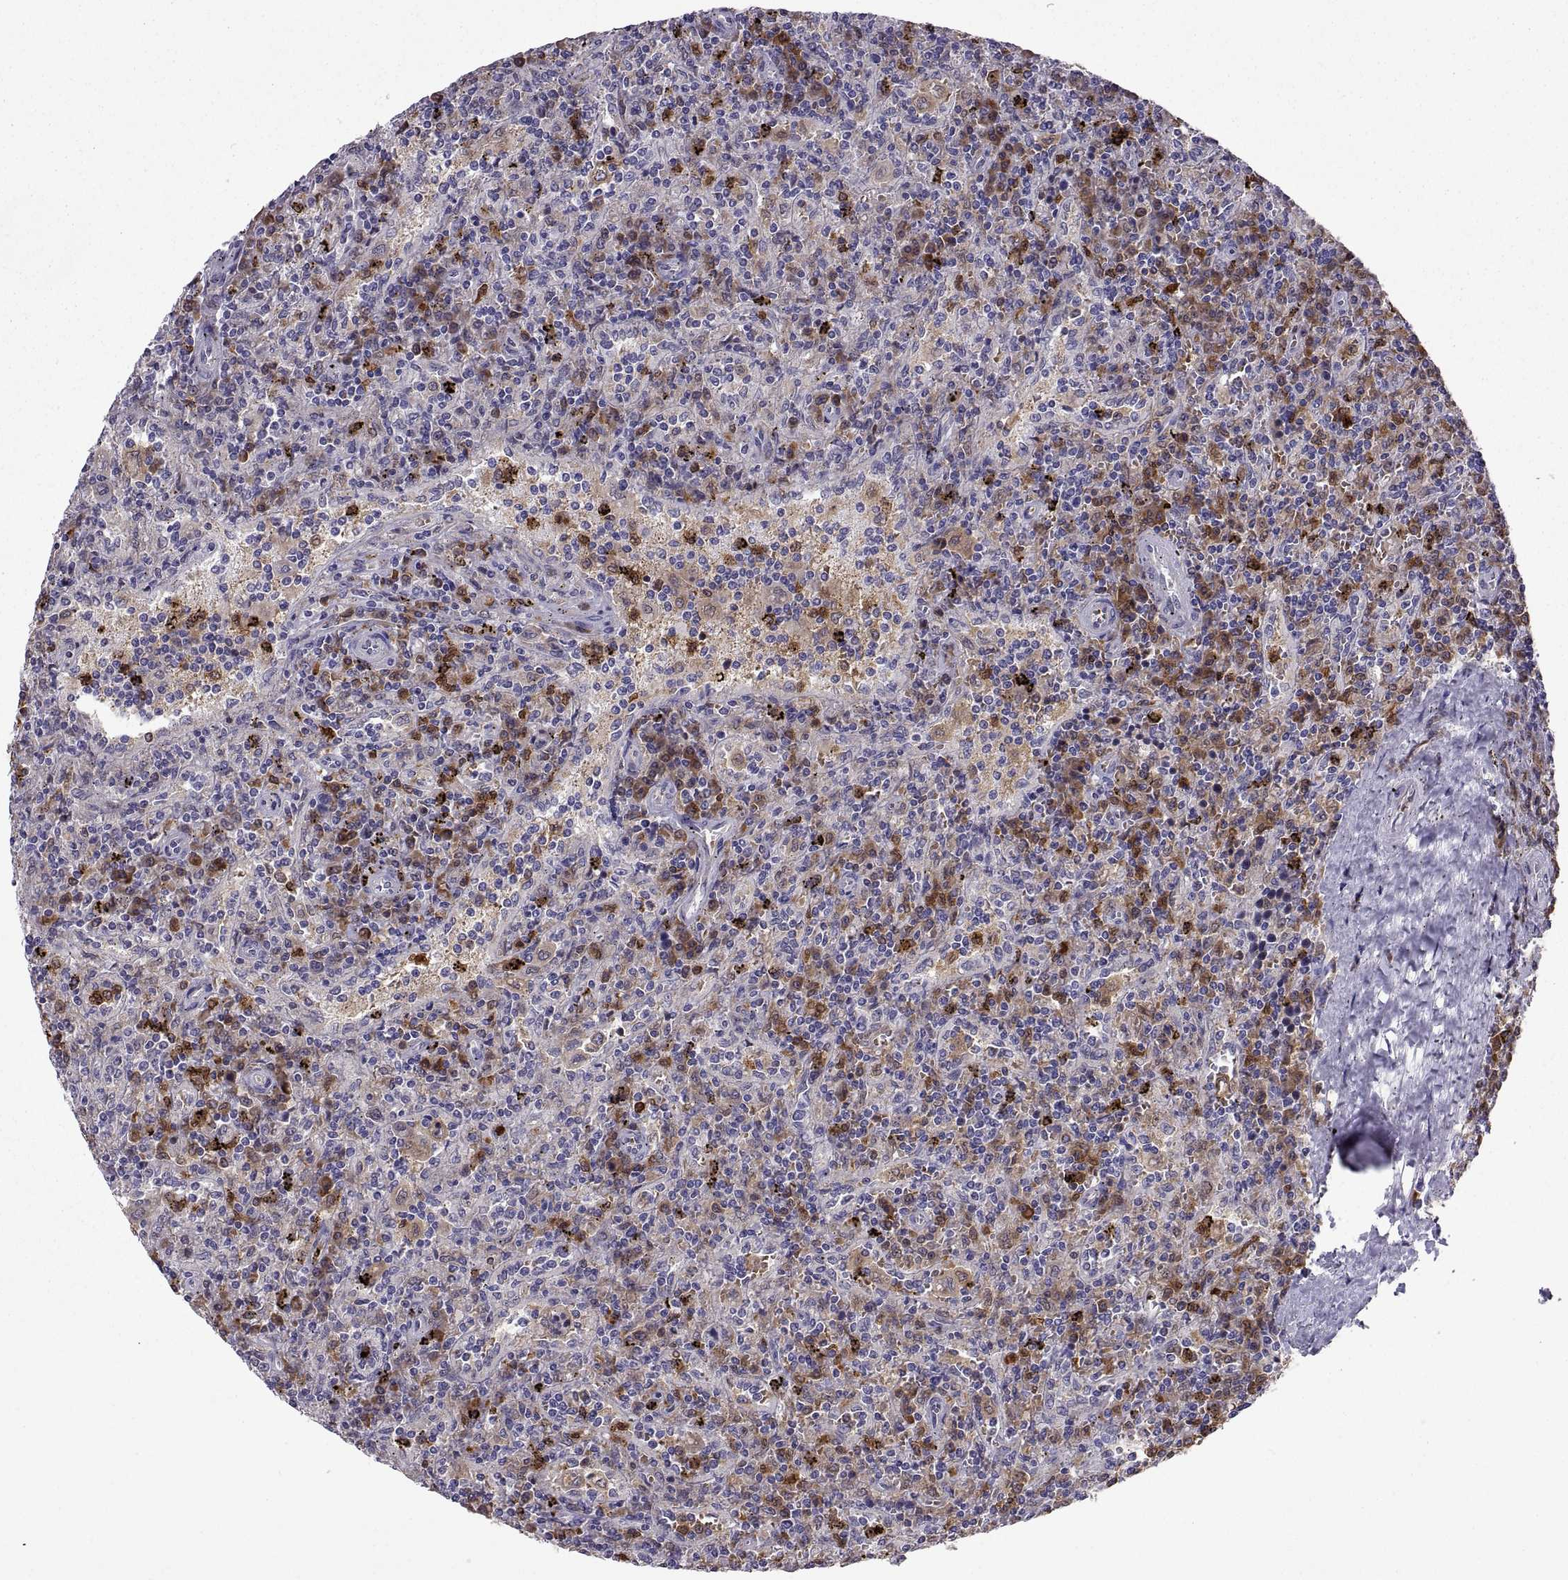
{"staining": {"intensity": "strong", "quantity": "<25%", "location": "cytoplasmic/membranous"}, "tissue": "lymphoma", "cell_type": "Tumor cells", "image_type": "cancer", "snomed": [{"axis": "morphology", "description": "Malignant lymphoma, non-Hodgkin's type, Low grade"}, {"axis": "topography", "description": "Spleen"}], "caption": "This histopathology image shows lymphoma stained with IHC to label a protein in brown. The cytoplasmic/membranous of tumor cells show strong positivity for the protein. Nuclei are counter-stained blue.", "gene": "DOK3", "patient": {"sex": "male", "age": 62}}